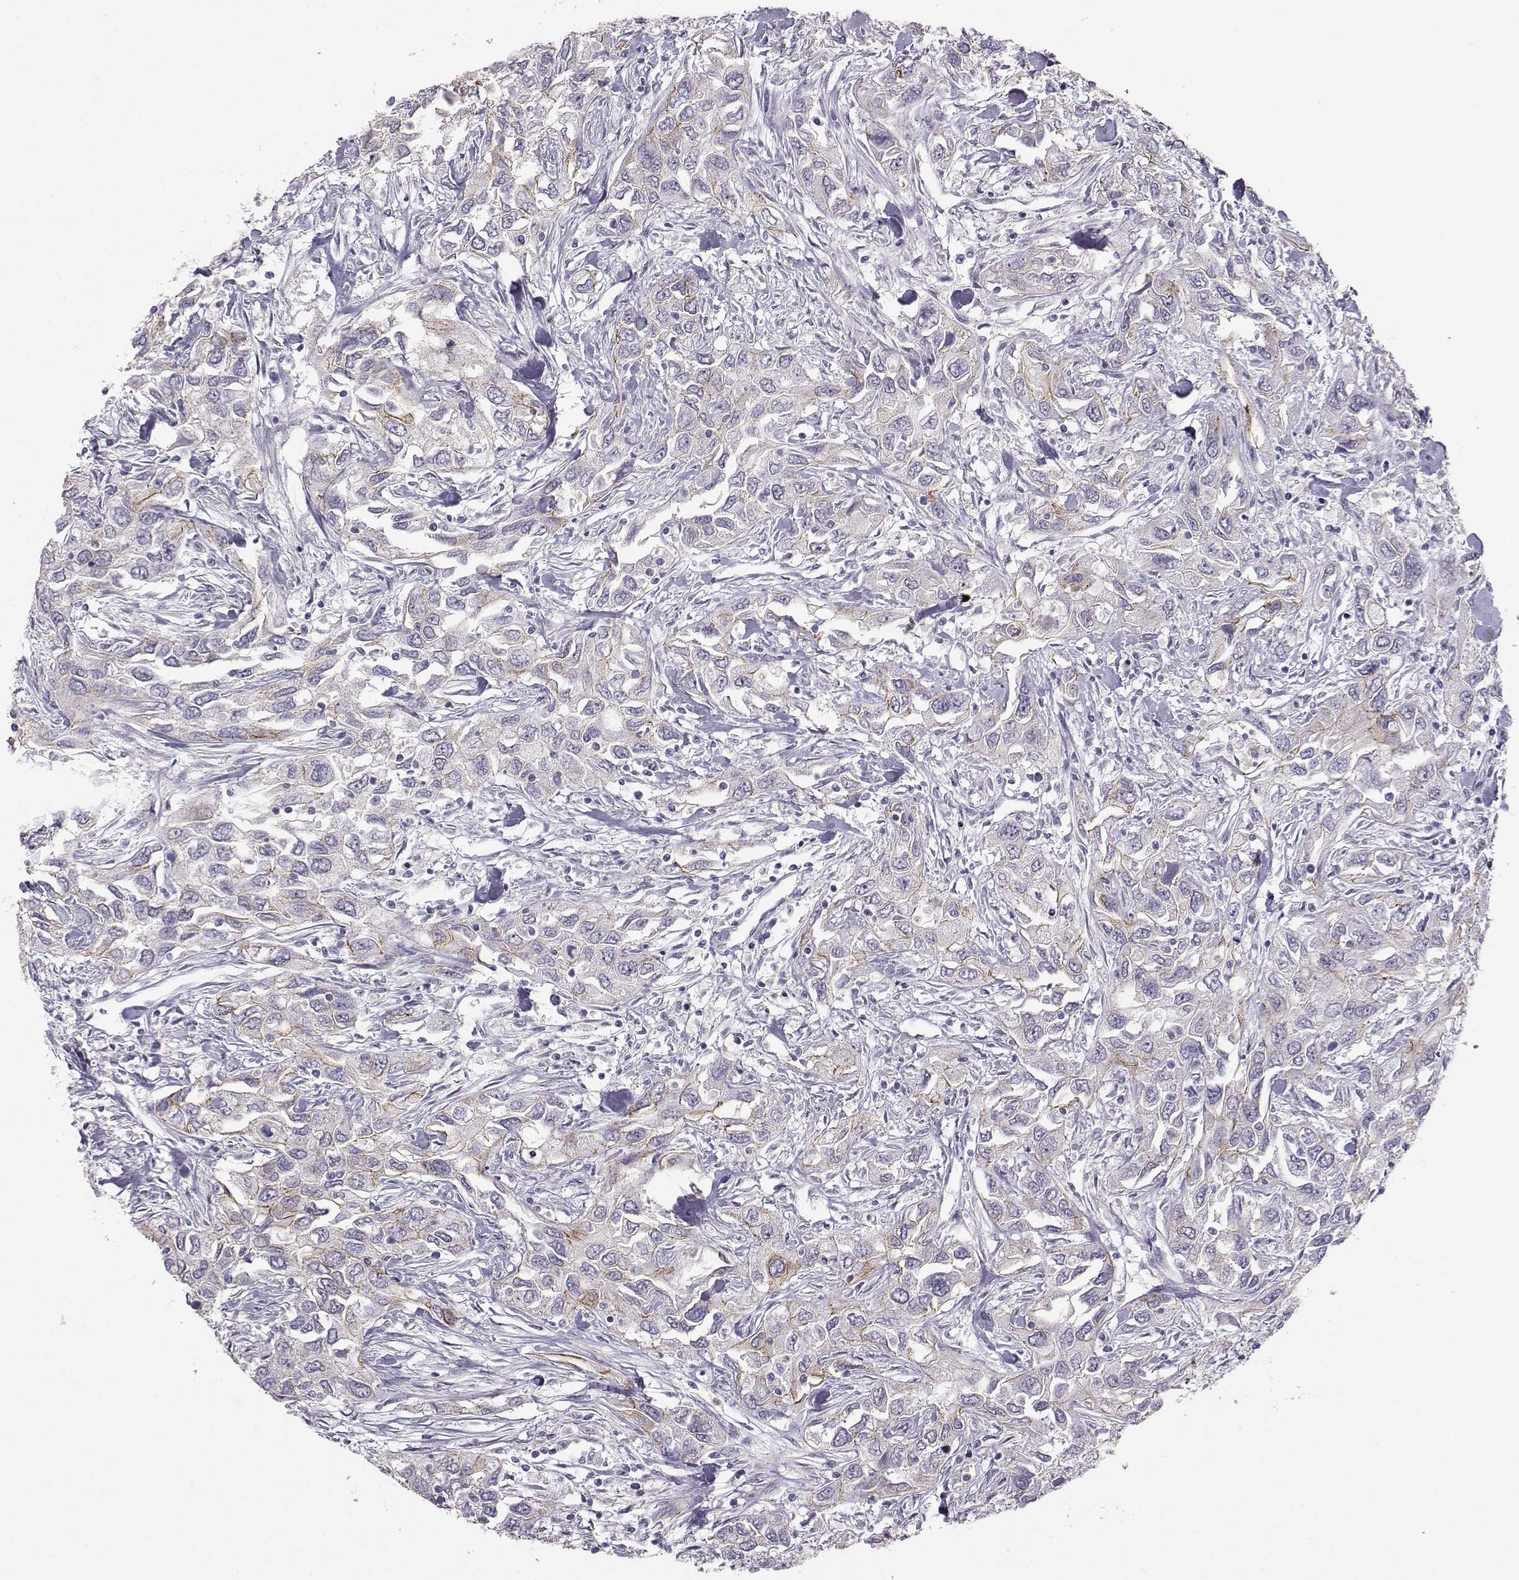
{"staining": {"intensity": "moderate", "quantity": "<25%", "location": "cytoplasmic/membranous"}, "tissue": "urothelial cancer", "cell_type": "Tumor cells", "image_type": "cancer", "snomed": [{"axis": "morphology", "description": "Urothelial carcinoma, High grade"}, {"axis": "topography", "description": "Urinary bladder"}], "caption": "Moderate cytoplasmic/membranous staining is identified in approximately <25% of tumor cells in high-grade urothelial carcinoma.", "gene": "PKP2", "patient": {"sex": "male", "age": 76}}